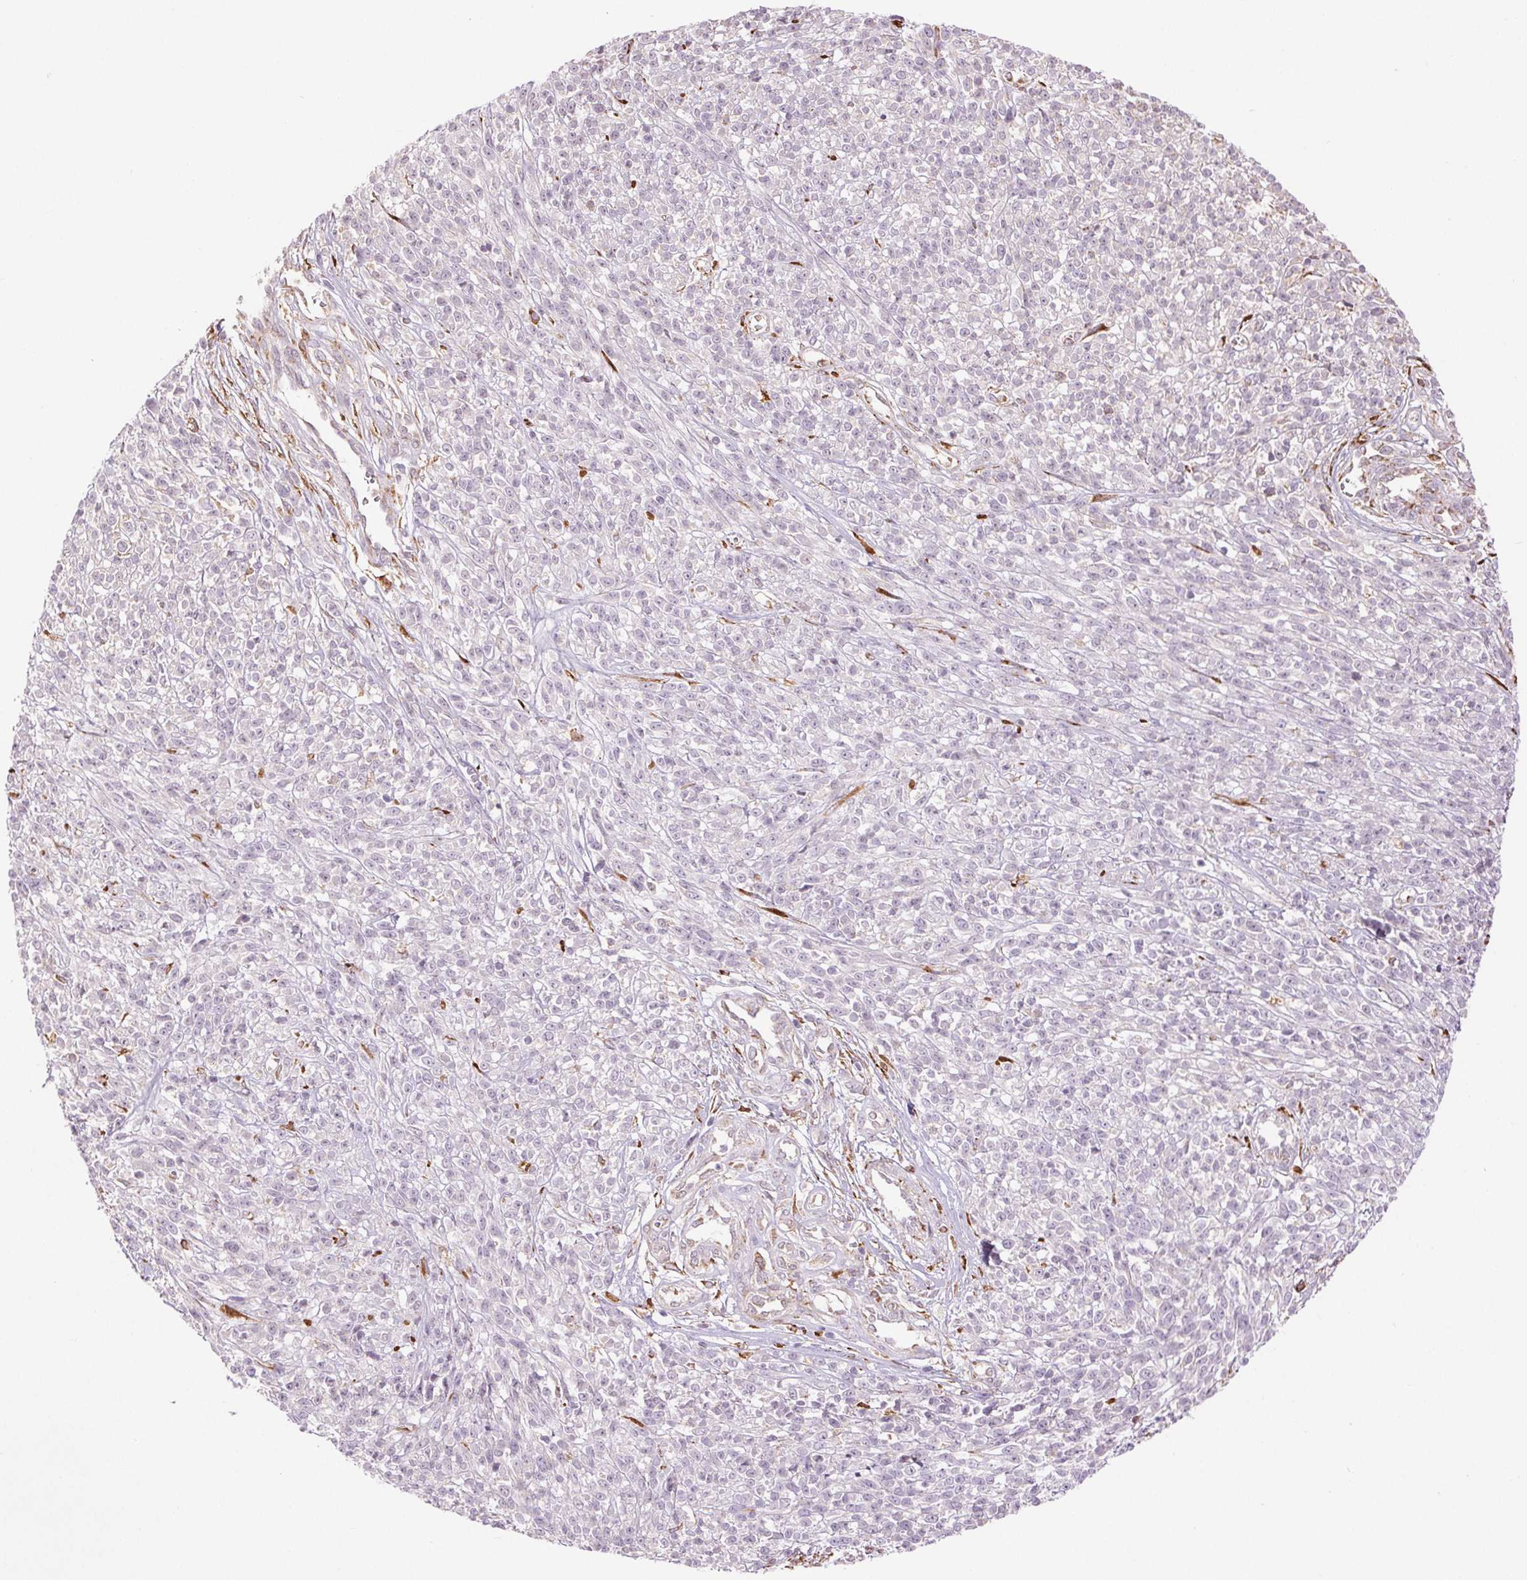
{"staining": {"intensity": "negative", "quantity": "none", "location": "none"}, "tissue": "melanoma", "cell_type": "Tumor cells", "image_type": "cancer", "snomed": [{"axis": "morphology", "description": "Malignant melanoma, NOS"}, {"axis": "topography", "description": "Skin"}, {"axis": "topography", "description": "Skin of trunk"}], "caption": "Malignant melanoma was stained to show a protein in brown. There is no significant staining in tumor cells. The staining was performed using DAB (3,3'-diaminobenzidine) to visualize the protein expression in brown, while the nuclei were stained in blue with hematoxylin (Magnification: 20x).", "gene": "METTL17", "patient": {"sex": "male", "age": 74}}